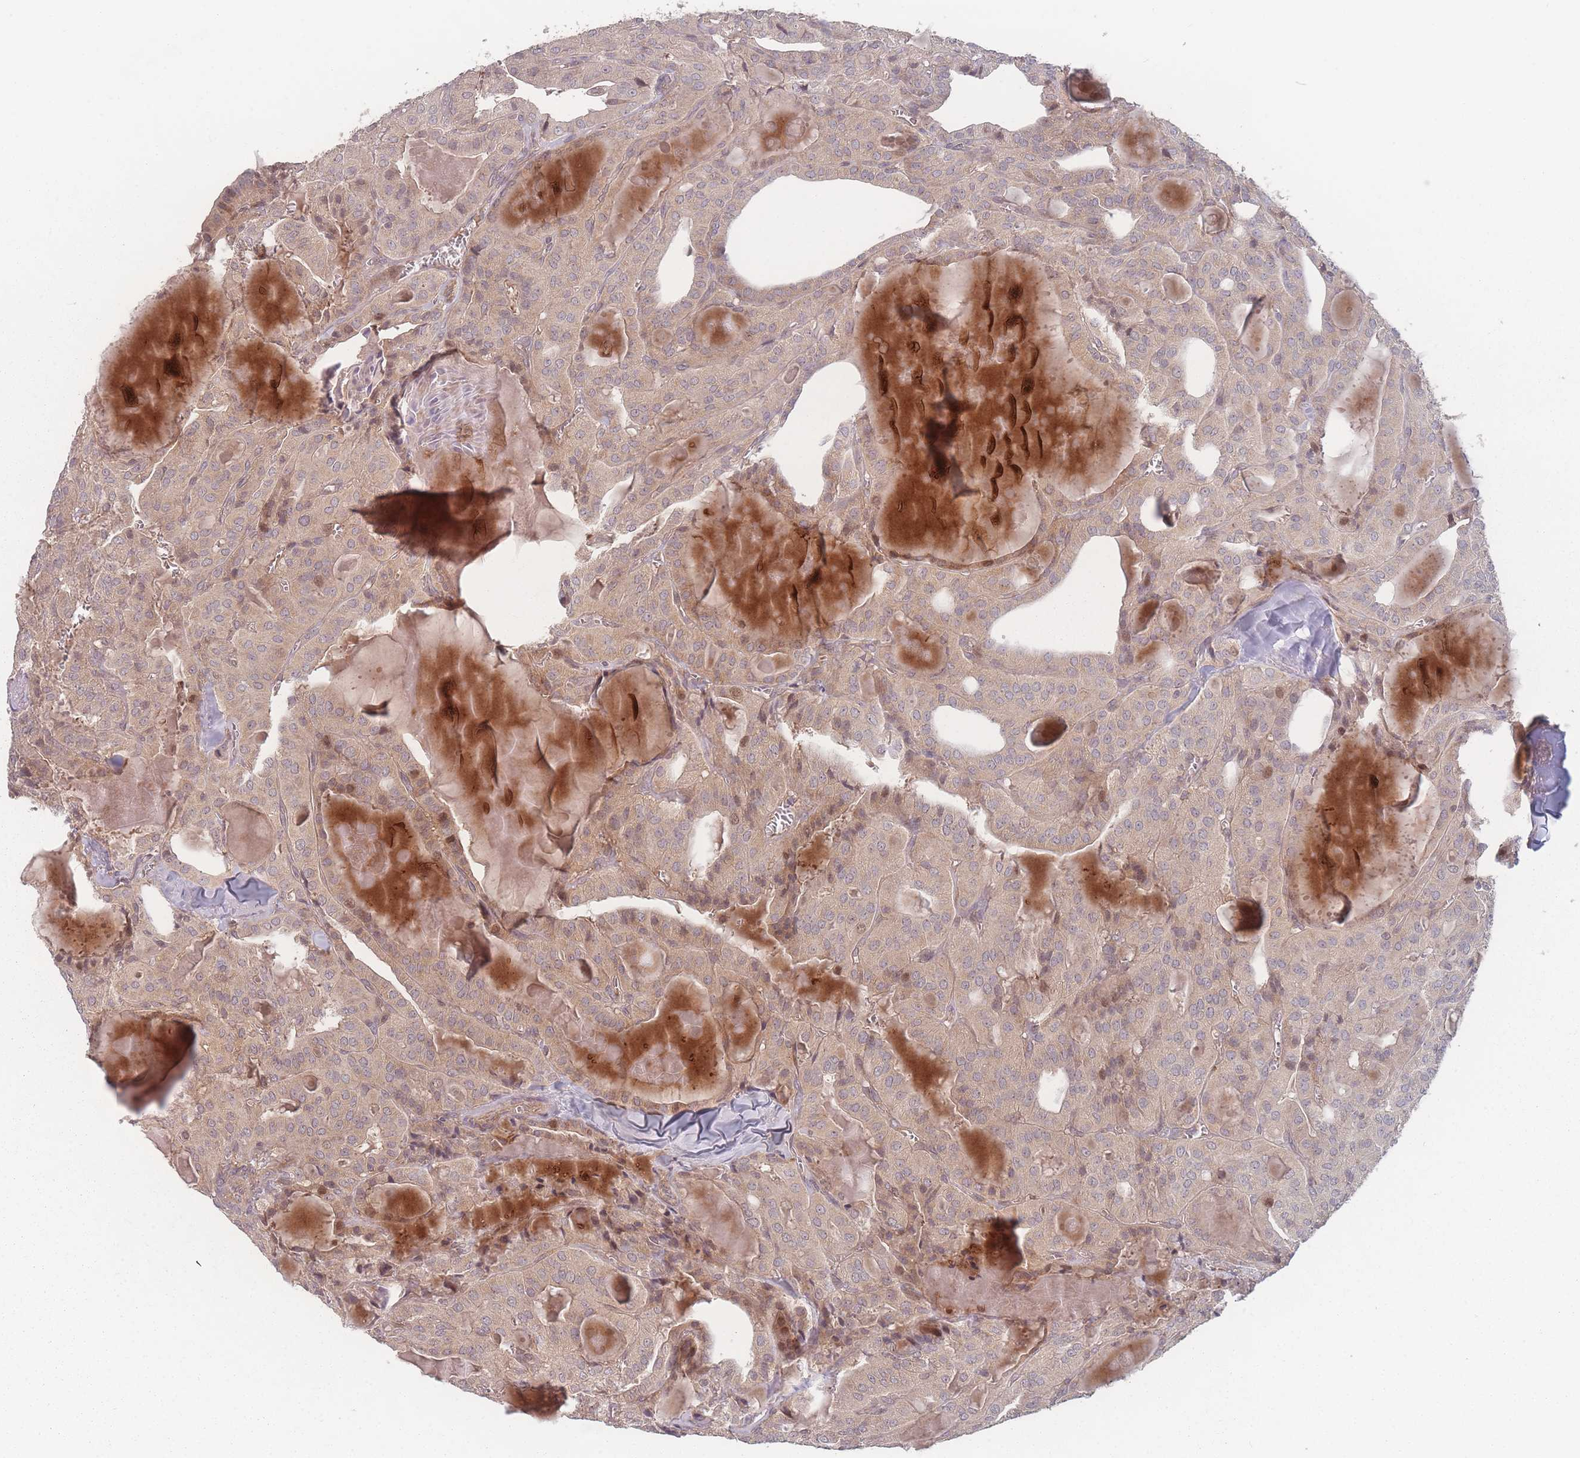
{"staining": {"intensity": "weak", "quantity": "25%-75%", "location": "cytoplasmic/membranous"}, "tissue": "thyroid cancer", "cell_type": "Tumor cells", "image_type": "cancer", "snomed": [{"axis": "morphology", "description": "Papillary adenocarcinoma, NOS"}, {"axis": "topography", "description": "Thyroid gland"}], "caption": "A micrograph of human papillary adenocarcinoma (thyroid) stained for a protein exhibits weak cytoplasmic/membranous brown staining in tumor cells.", "gene": "HAGH", "patient": {"sex": "male", "age": 52}}